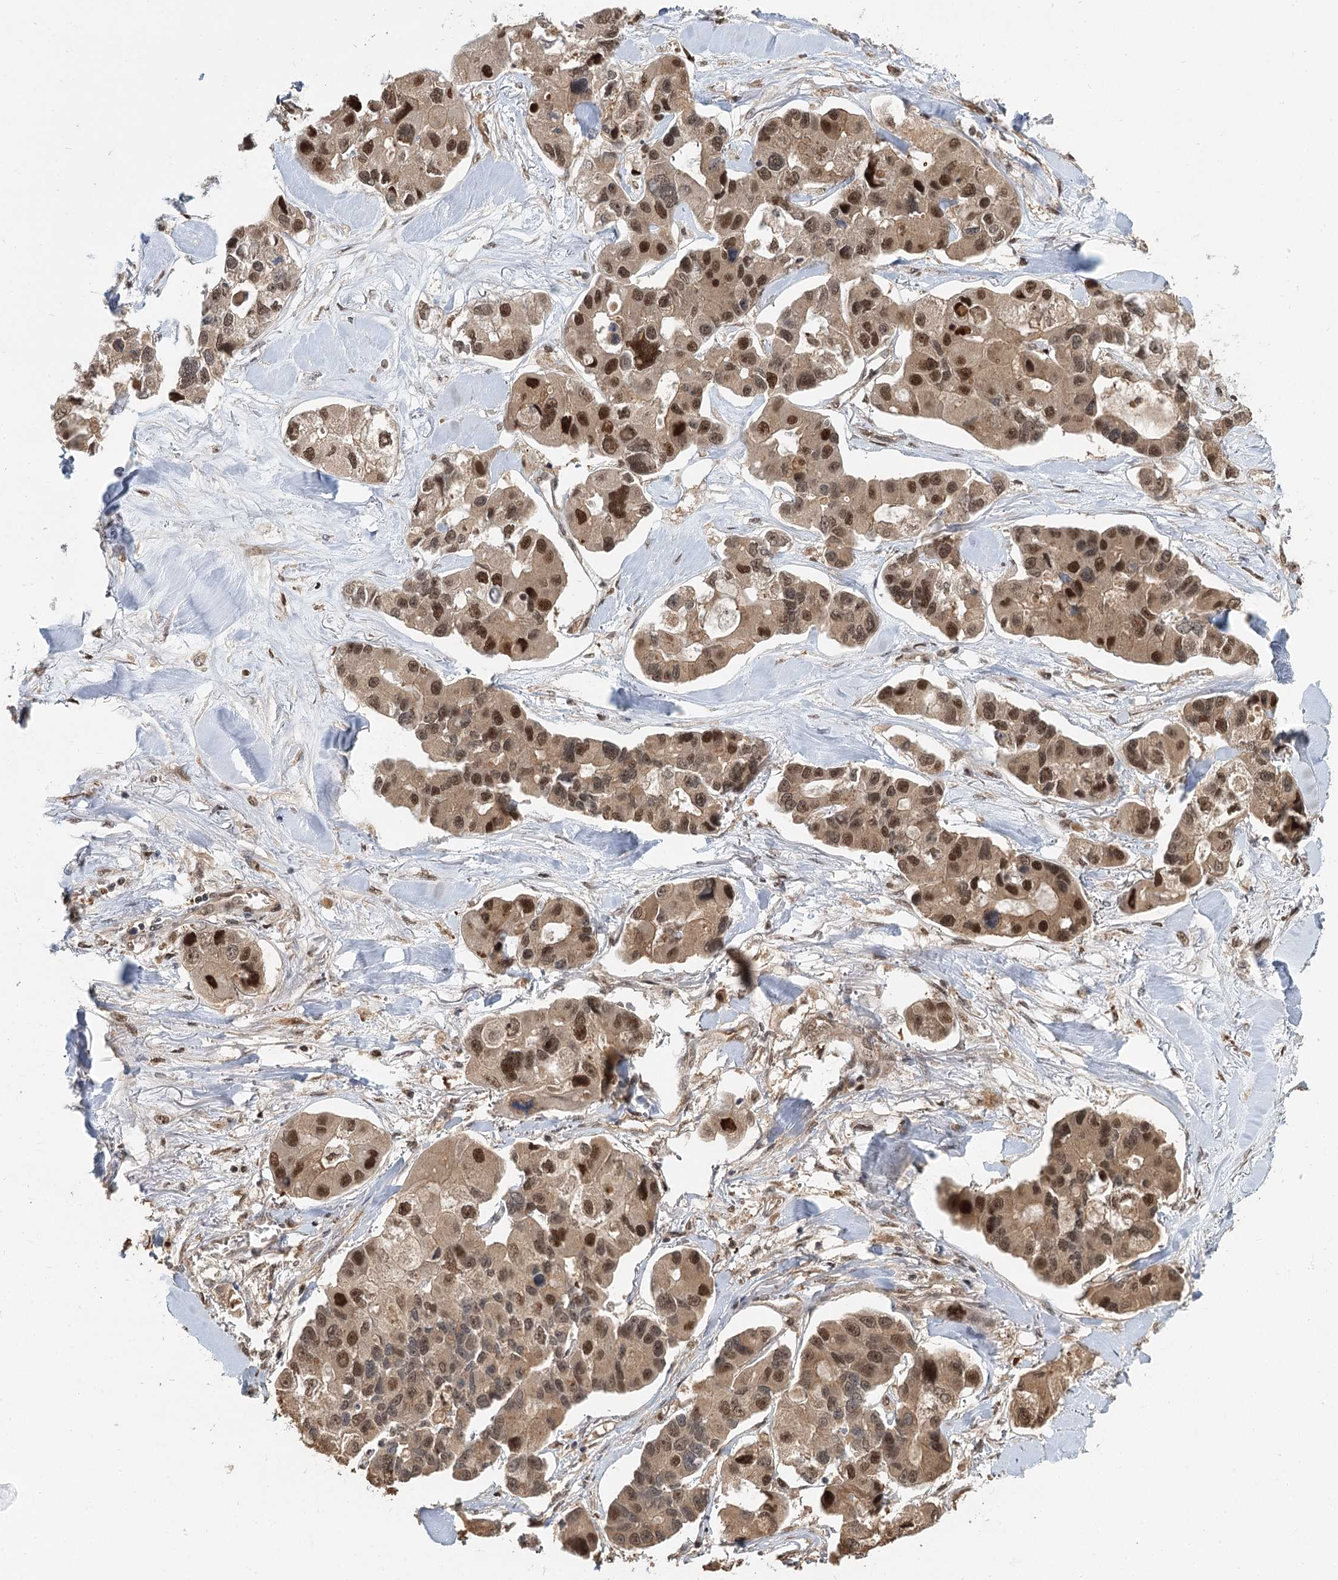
{"staining": {"intensity": "strong", "quantity": ">75%", "location": "cytoplasmic/membranous,nuclear"}, "tissue": "lung cancer", "cell_type": "Tumor cells", "image_type": "cancer", "snomed": [{"axis": "morphology", "description": "Adenocarcinoma, NOS"}, {"axis": "topography", "description": "Lung"}], "caption": "Immunohistochemistry histopathology image of neoplastic tissue: adenocarcinoma (lung) stained using IHC demonstrates high levels of strong protein expression localized specifically in the cytoplasmic/membranous and nuclear of tumor cells, appearing as a cytoplasmic/membranous and nuclear brown color.", "gene": "N6AMT1", "patient": {"sex": "female", "age": 54}}